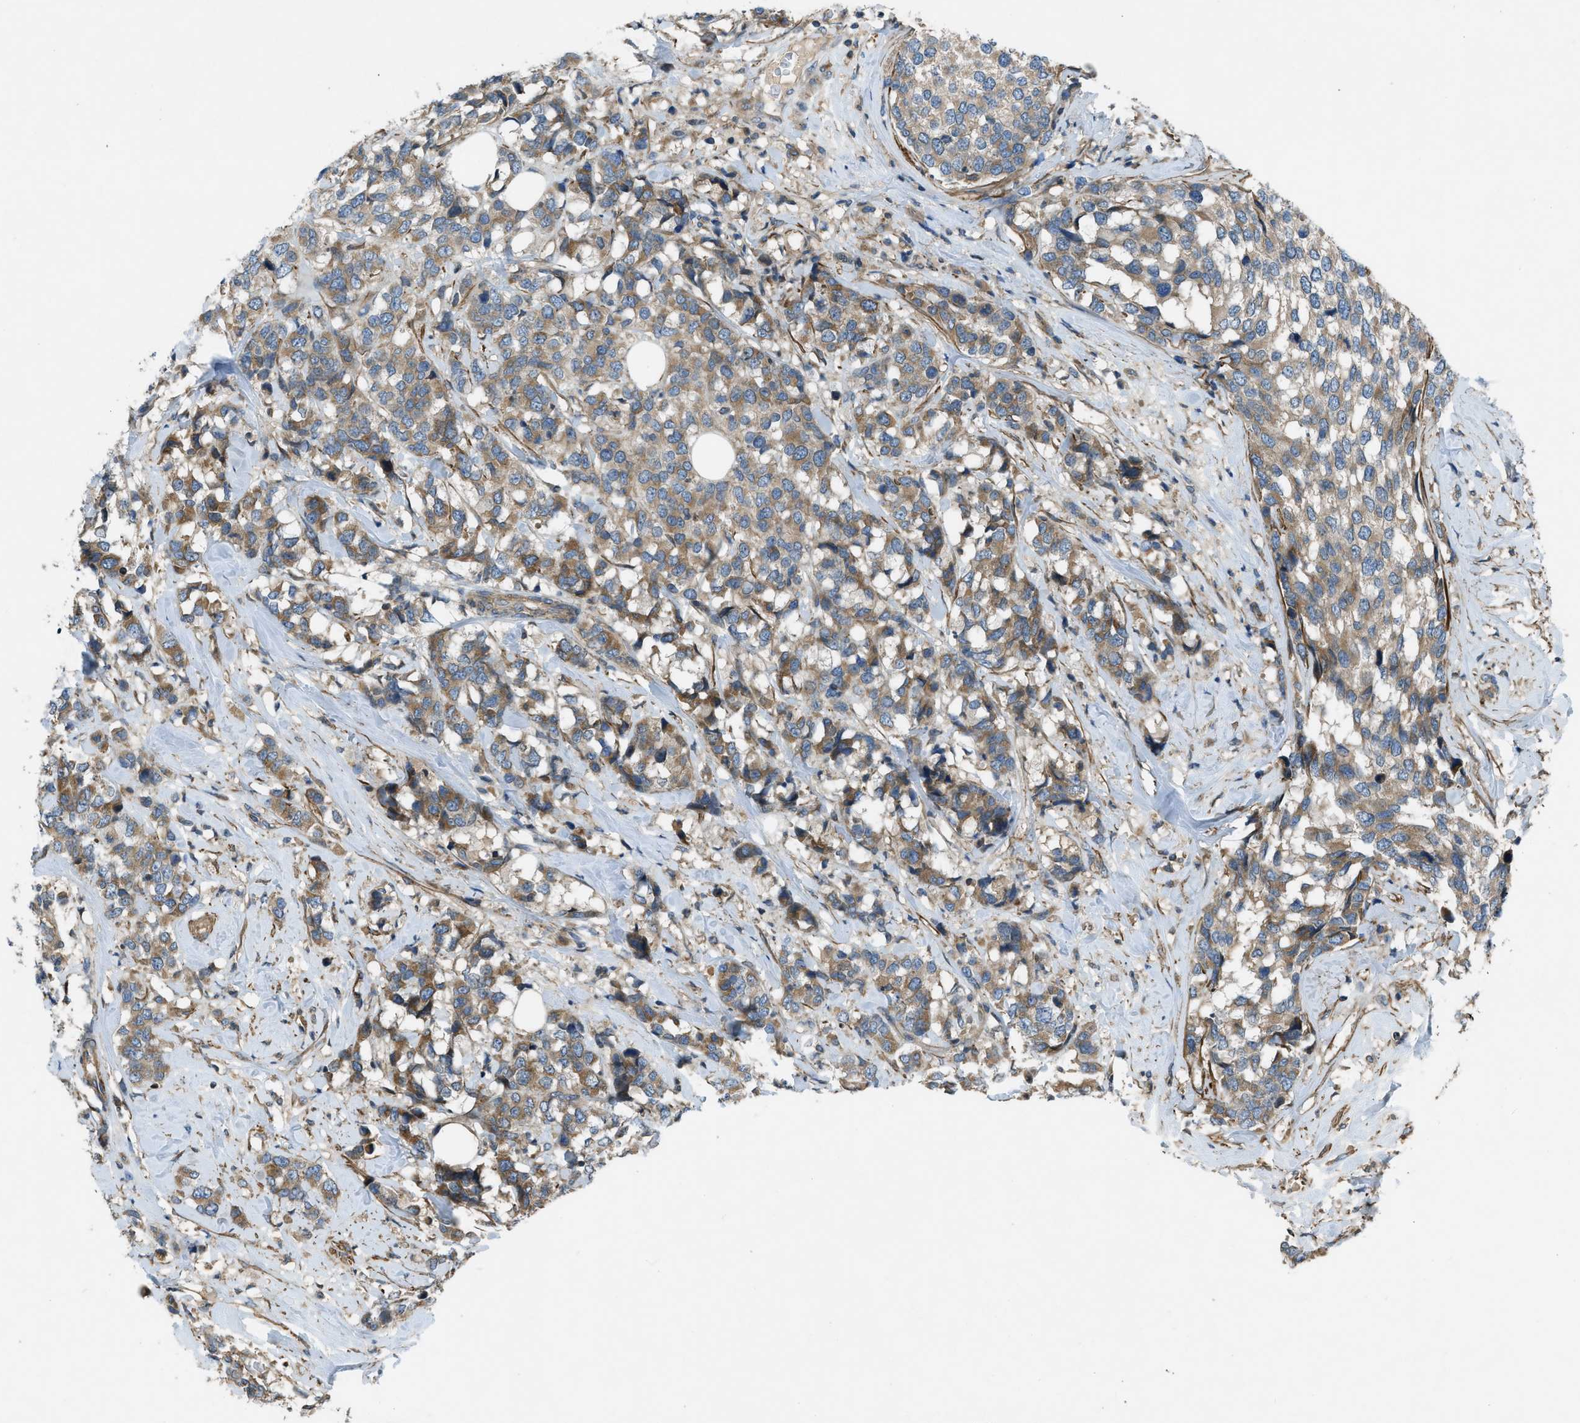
{"staining": {"intensity": "moderate", "quantity": ">75%", "location": "cytoplasmic/membranous"}, "tissue": "breast cancer", "cell_type": "Tumor cells", "image_type": "cancer", "snomed": [{"axis": "morphology", "description": "Lobular carcinoma"}, {"axis": "topography", "description": "Breast"}], "caption": "IHC histopathology image of lobular carcinoma (breast) stained for a protein (brown), which demonstrates medium levels of moderate cytoplasmic/membranous expression in approximately >75% of tumor cells.", "gene": "VEZT", "patient": {"sex": "female", "age": 59}}